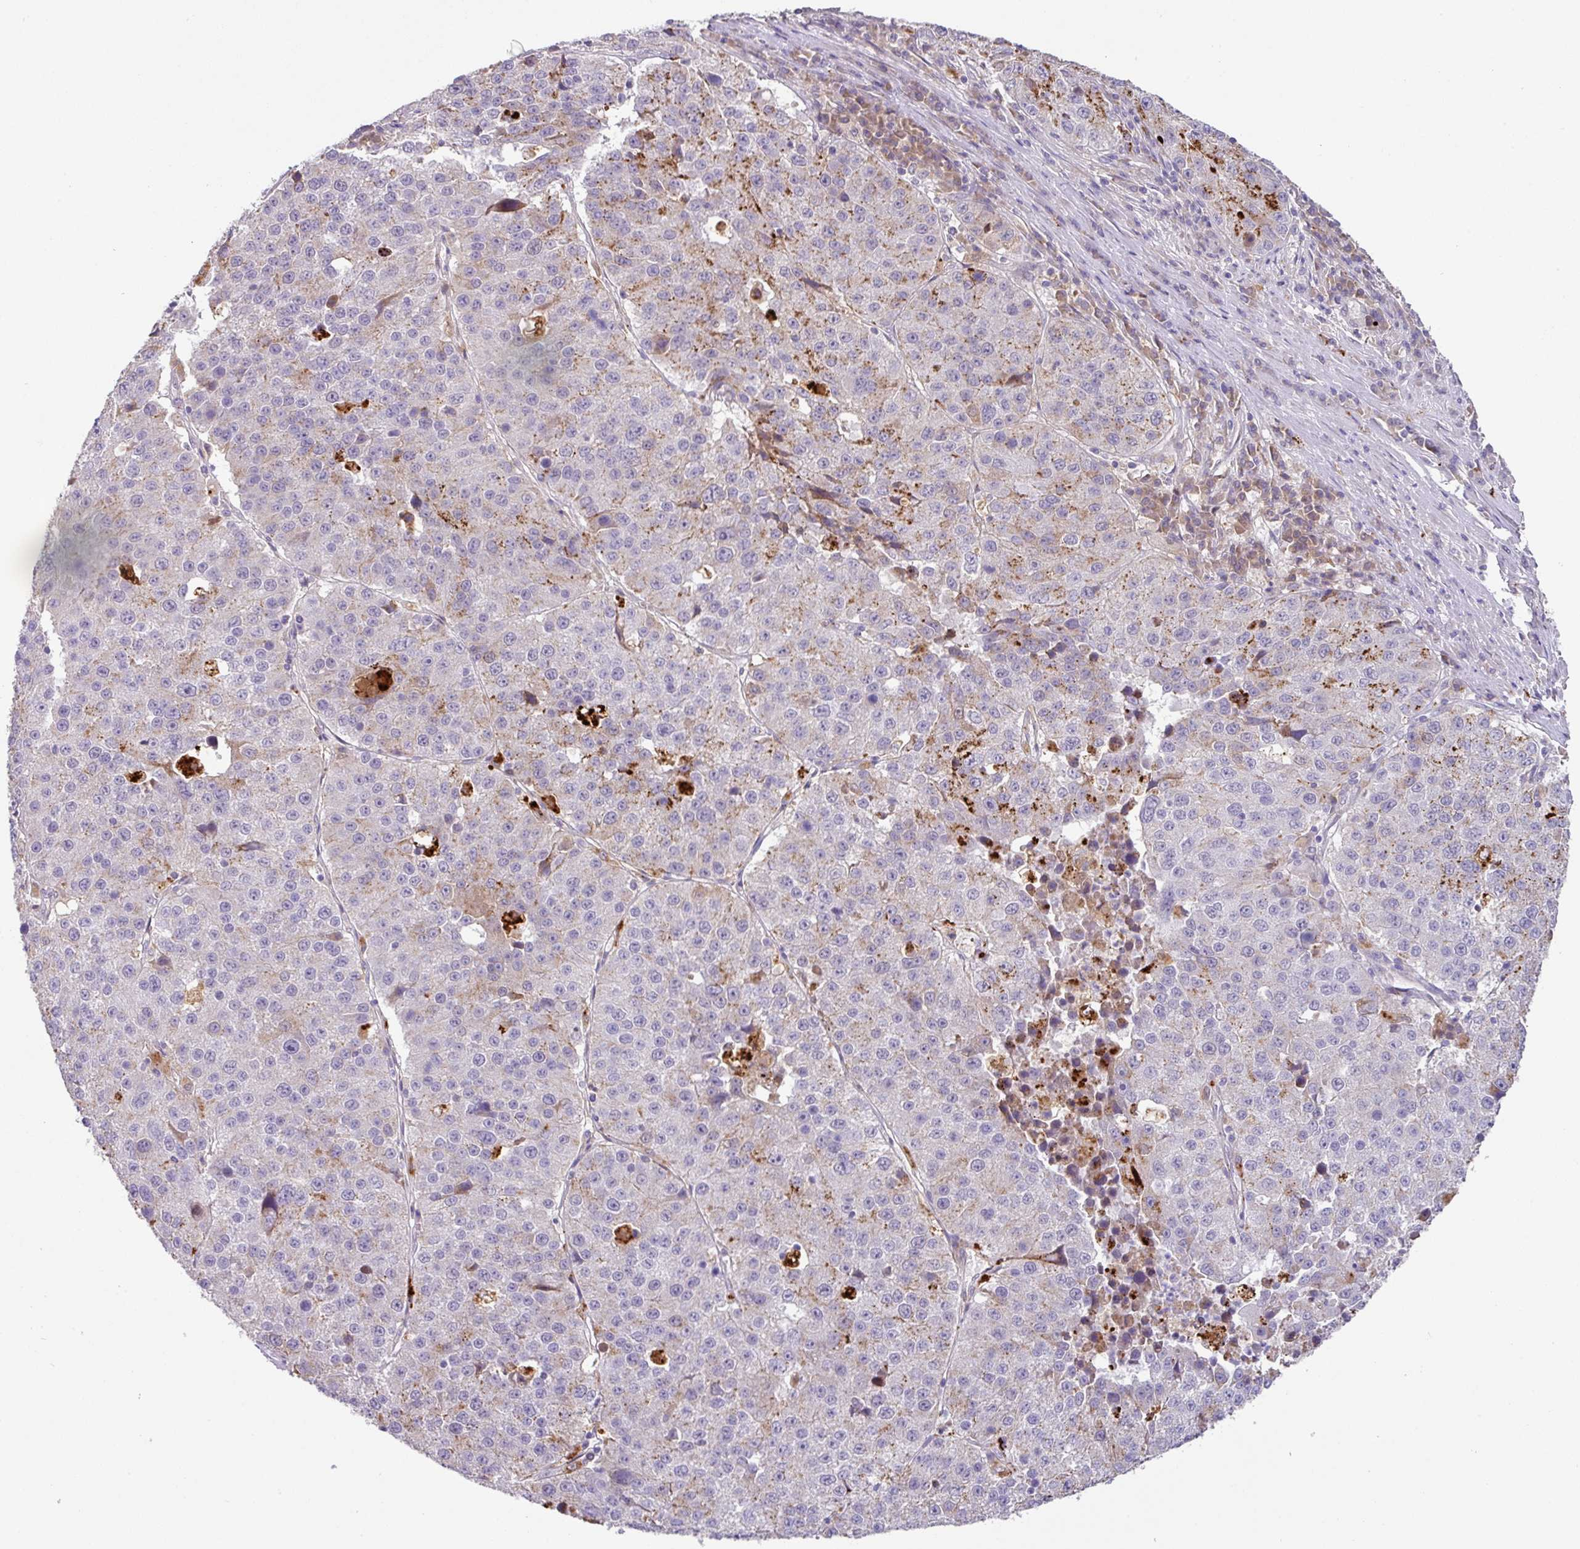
{"staining": {"intensity": "weak", "quantity": "<25%", "location": "cytoplasmic/membranous"}, "tissue": "stomach cancer", "cell_type": "Tumor cells", "image_type": "cancer", "snomed": [{"axis": "morphology", "description": "Adenocarcinoma, NOS"}, {"axis": "topography", "description": "Stomach"}], "caption": "A high-resolution photomicrograph shows IHC staining of adenocarcinoma (stomach), which shows no significant staining in tumor cells. Brightfield microscopy of immunohistochemistry (IHC) stained with DAB (3,3'-diaminobenzidine) (brown) and hematoxylin (blue), captured at high magnification.", "gene": "PLEKHH3", "patient": {"sex": "male", "age": 71}}